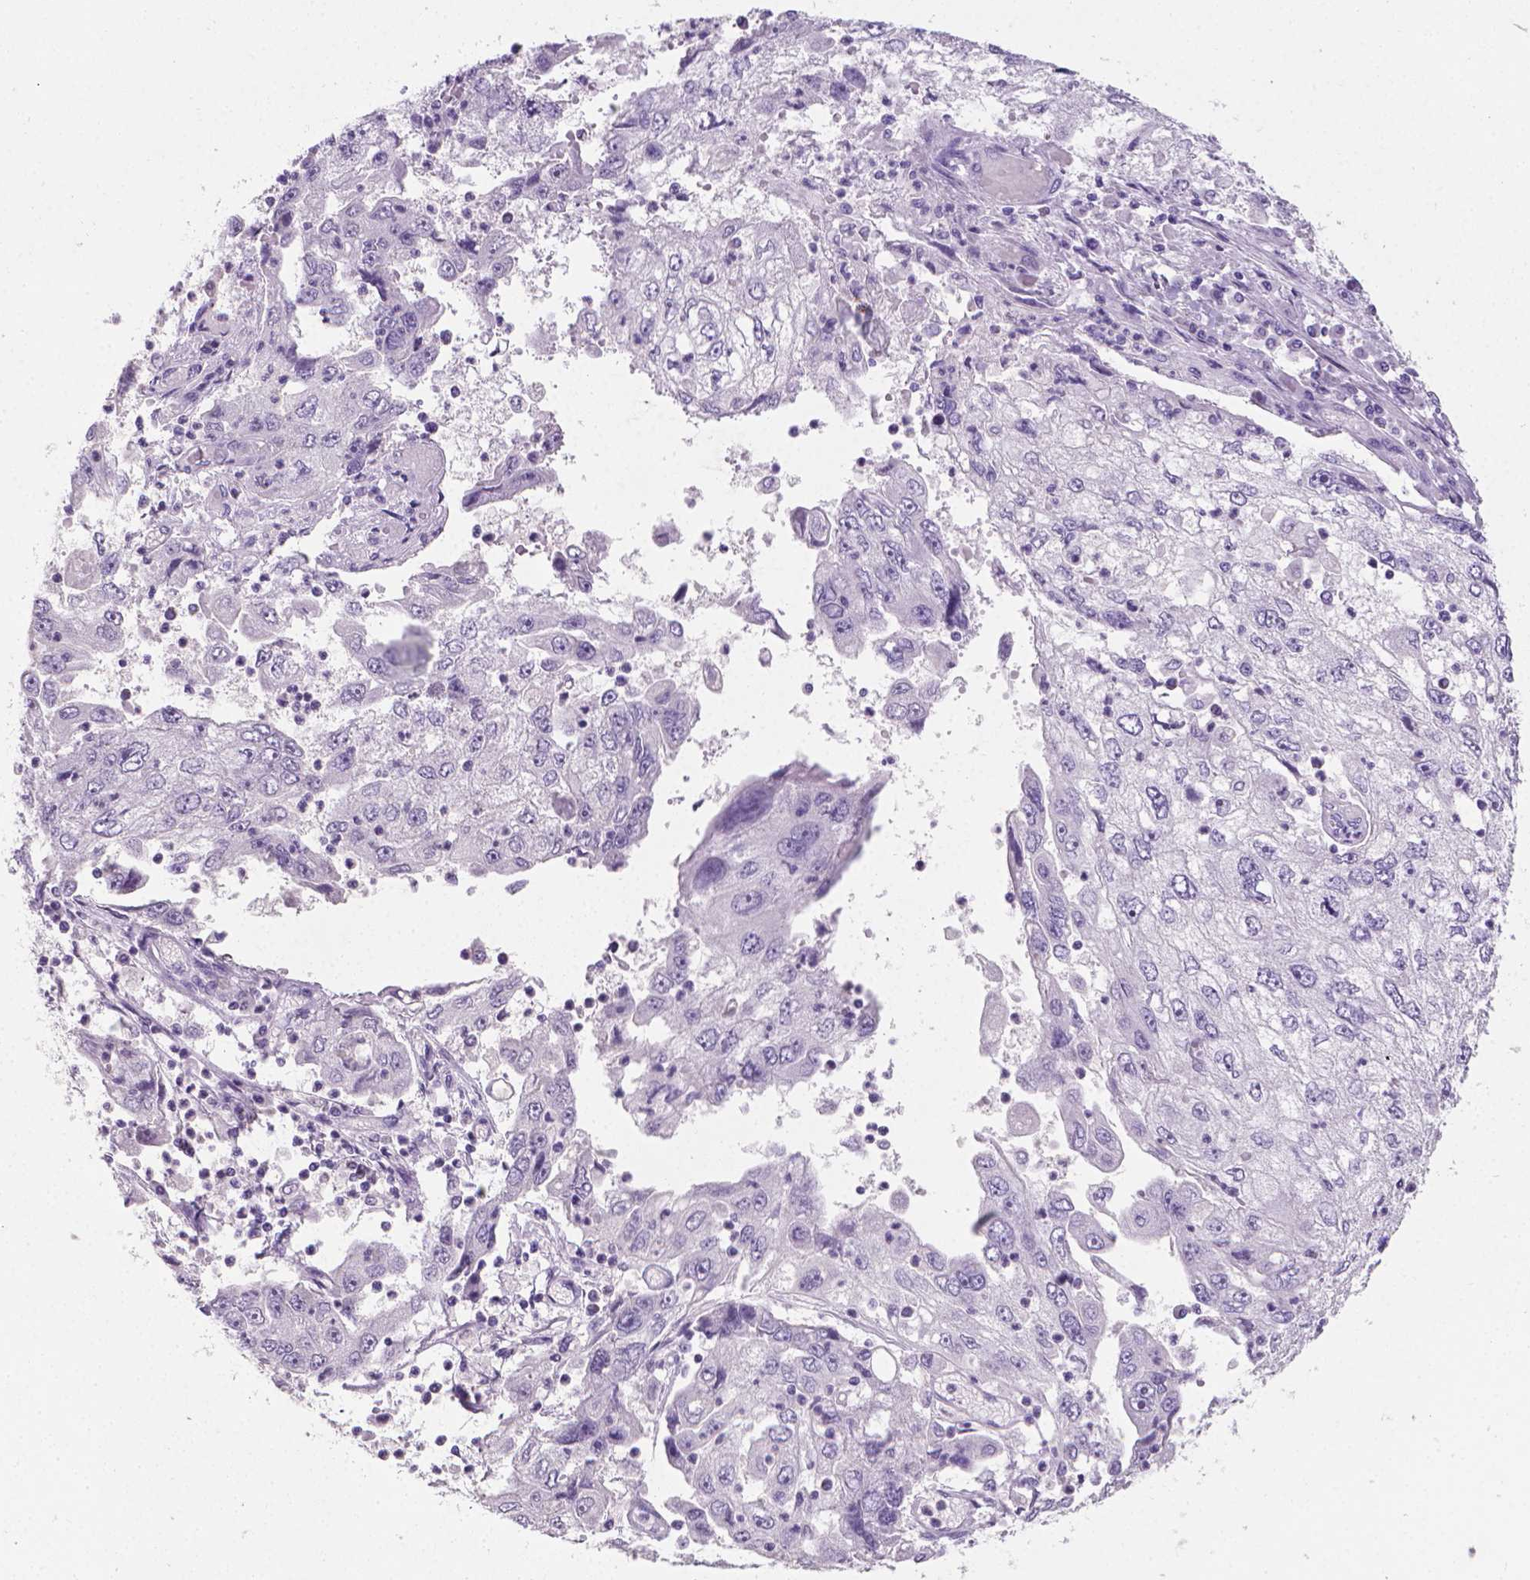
{"staining": {"intensity": "negative", "quantity": "none", "location": "none"}, "tissue": "cervical cancer", "cell_type": "Tumor cells", "image_type": "cancer", "snomed": [{"axis": "morphology", "description": "Squamous cell carcinoma, NOS"}, {"axis": "topography", "description": "Cervix"}], "caption": "Protein analysis of cervical squamous cell carcinoma shows no significant expression in tumor cells.", "gene": "XPNPEP2", "patient": {"sex": "female", "age": 36}}